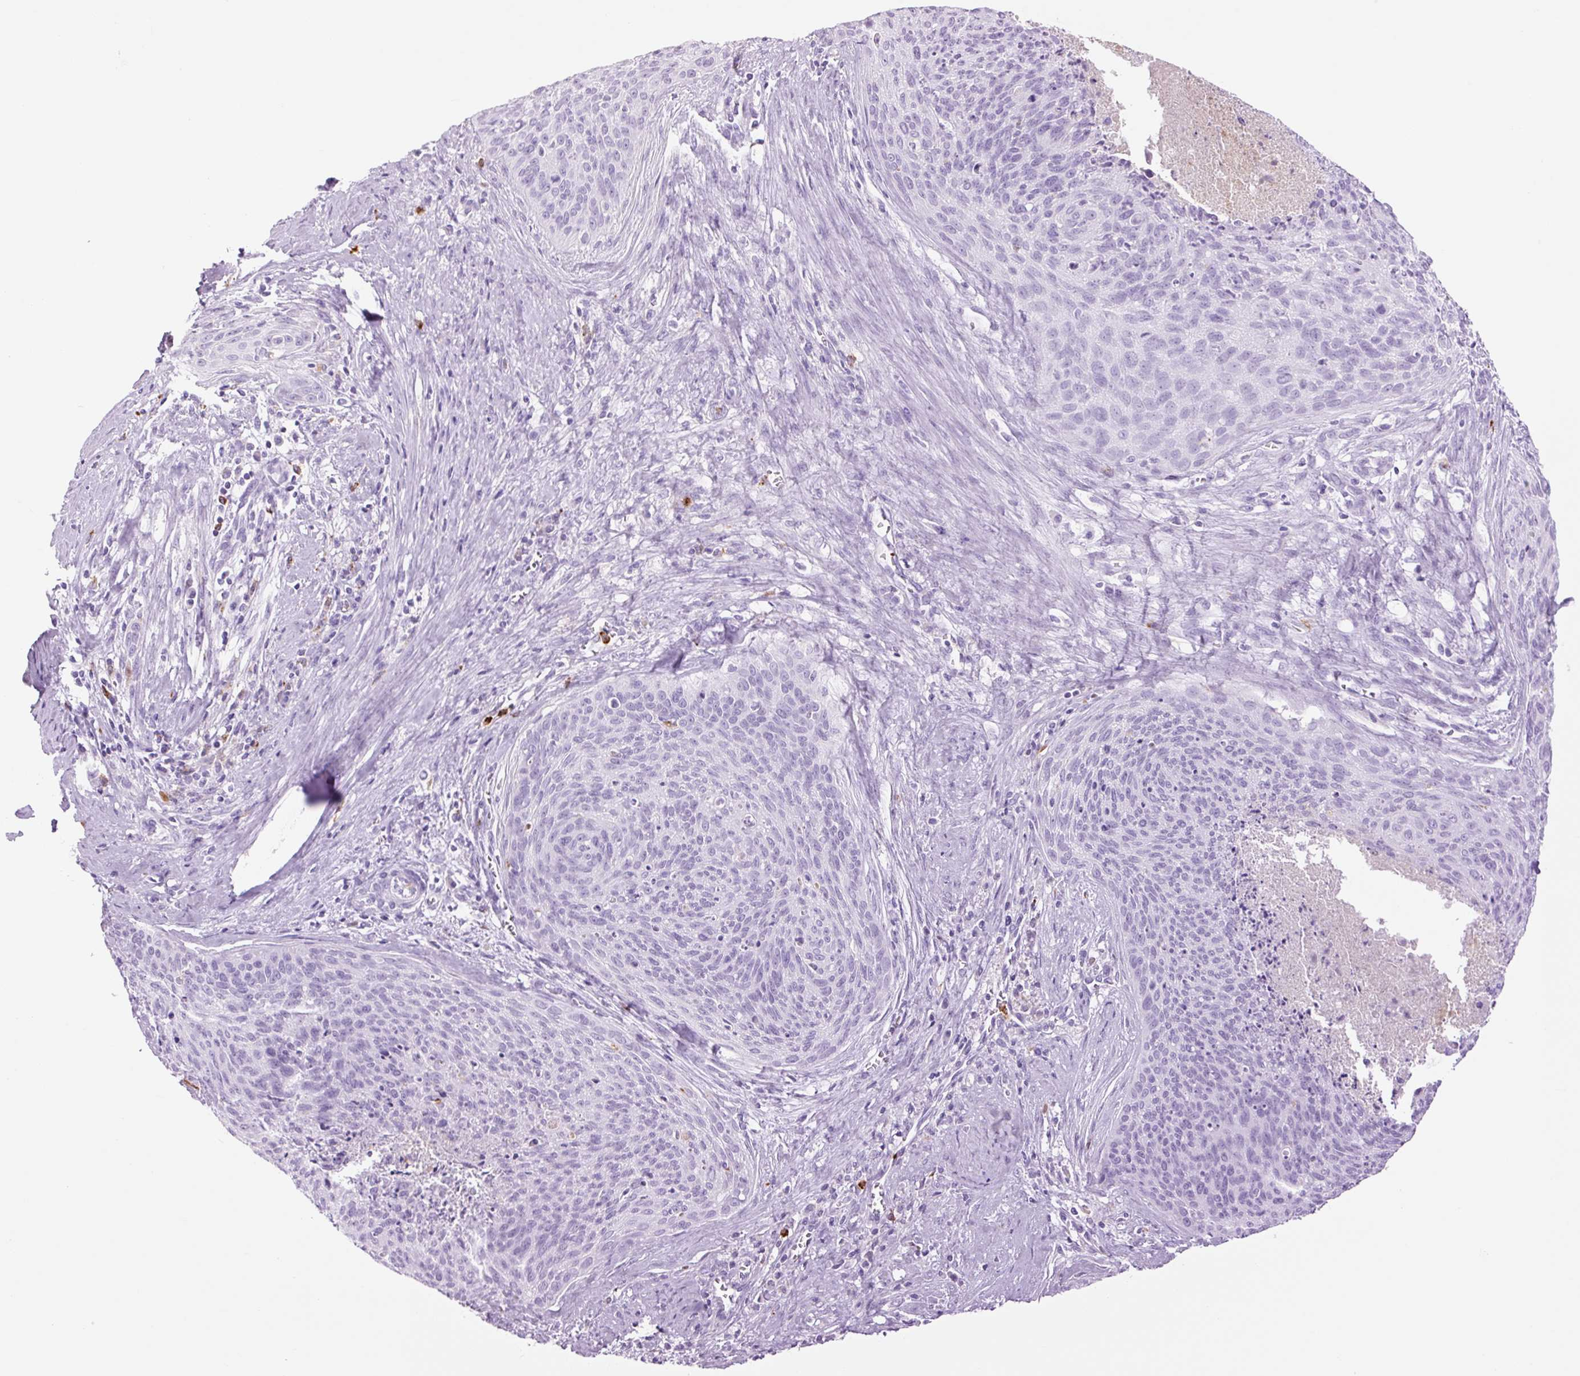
{"staining": {"intensity": "negative", "quantity": "none", "location": "none"}, "tissue": "cervical cancer", "cell_type": "Tumor cells", "image_type": "cancer", "snomed": [{"axis": "morphology", "description": "Squamous cell carcinoma, NOS"}, {"axis": "topography", "description": "Cervix"}], "caption": "Immunohistochemistry micrograph of neoplastic tissue: human cervical cancer (squamous cell carcinoma) stained with DAB demonstrates no significant protein staining in tumor cells.", "gene": "LYZ", "patient": {"sex": "female", "age": 55}}